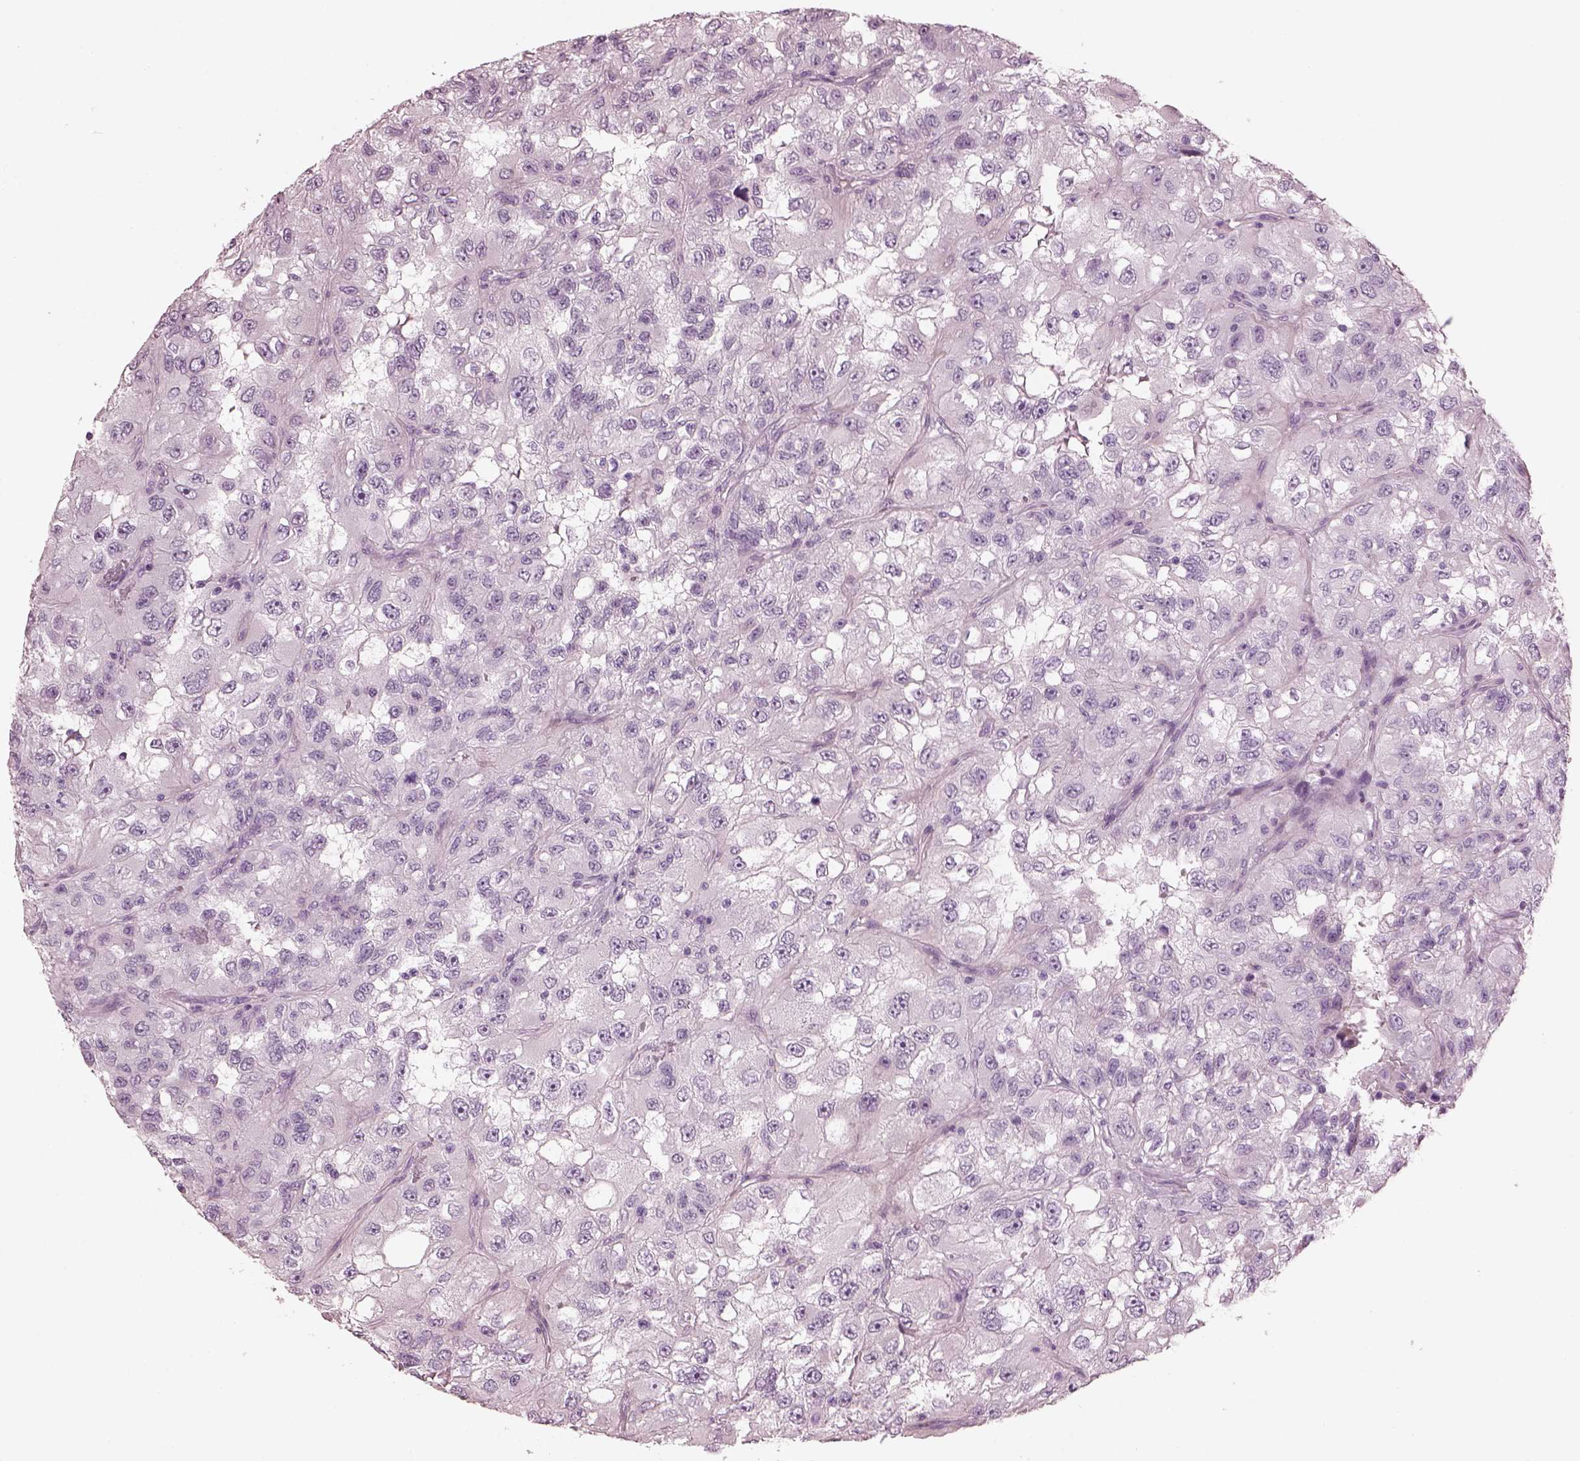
{"staining": {"intensity": "negative", "quantity": "none", "location": "none"}, "tissue": "renal cancer", "cell_type": "Tumor cells", "image_type": "cancer", "snomed": [{"axis": "morphology", "description": "Adenocarcinoma, NOS"}, {"axis": "topography", "description": "Kidney"}], "caption": "Protein analysis of renal adenocarcinoma shows no significant expression in tumor cells.", "gene": "HYDIN", "patient": {"sex": "male", "age": 64}}